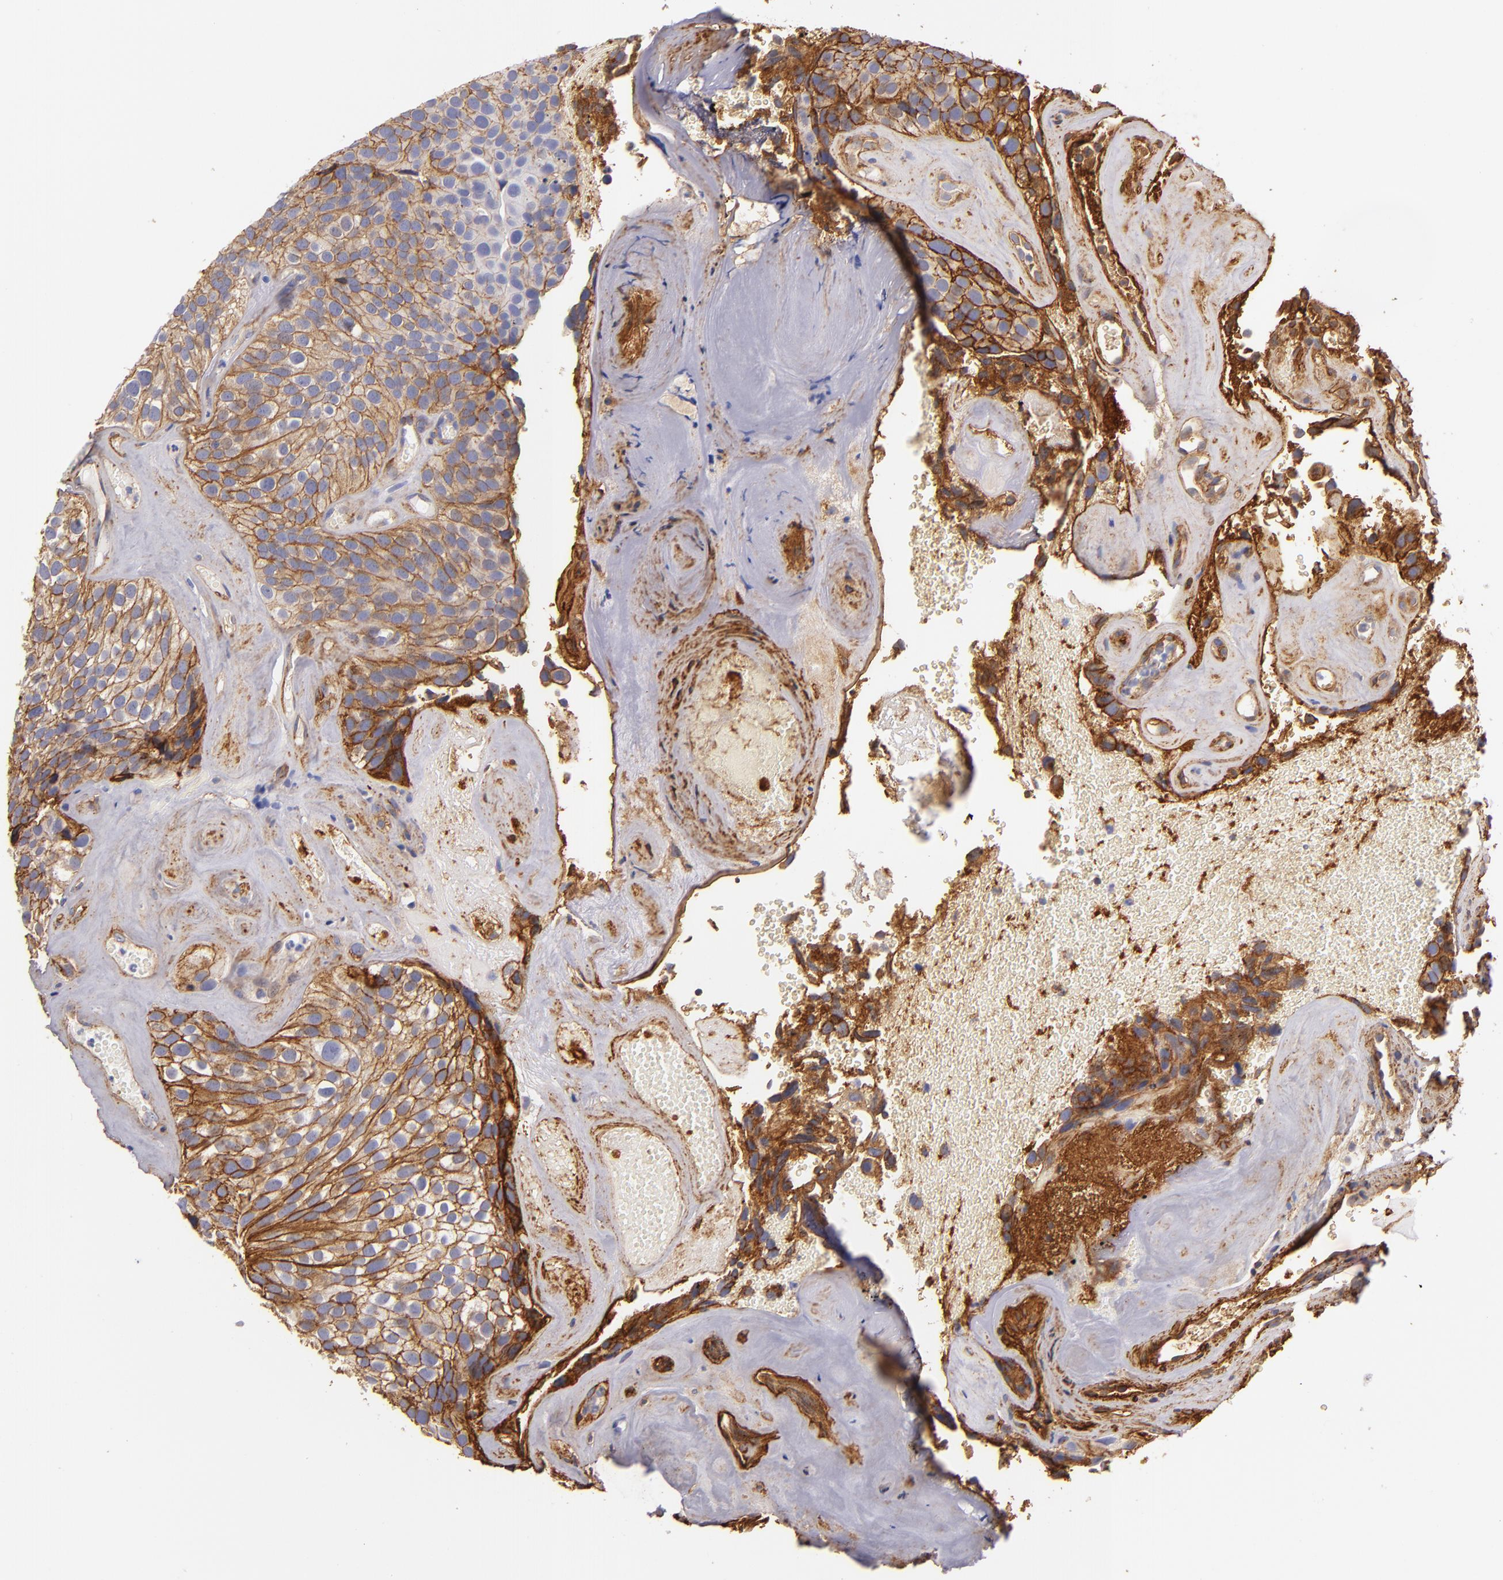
{"staining": {"intensity": "moderate", "quantity": ">75%", "location": "cytoplasmic/membranous"}, "tissue": "urothelial cancer", "cell_type": "Tumor cells", "image_type": "cancer", "snomed": [{"axis": "morphology", "description": "Urothelial carcinoma, High grade"}, {"axis": "topography", "description": "Urinary bladder"}], "caption": "High-grade urothelial carcinoma stained with a protein marker exhibits moderate staining in tumor cells.", "gene": "CD151", "patient": {"sex": "male", "age": 72}}